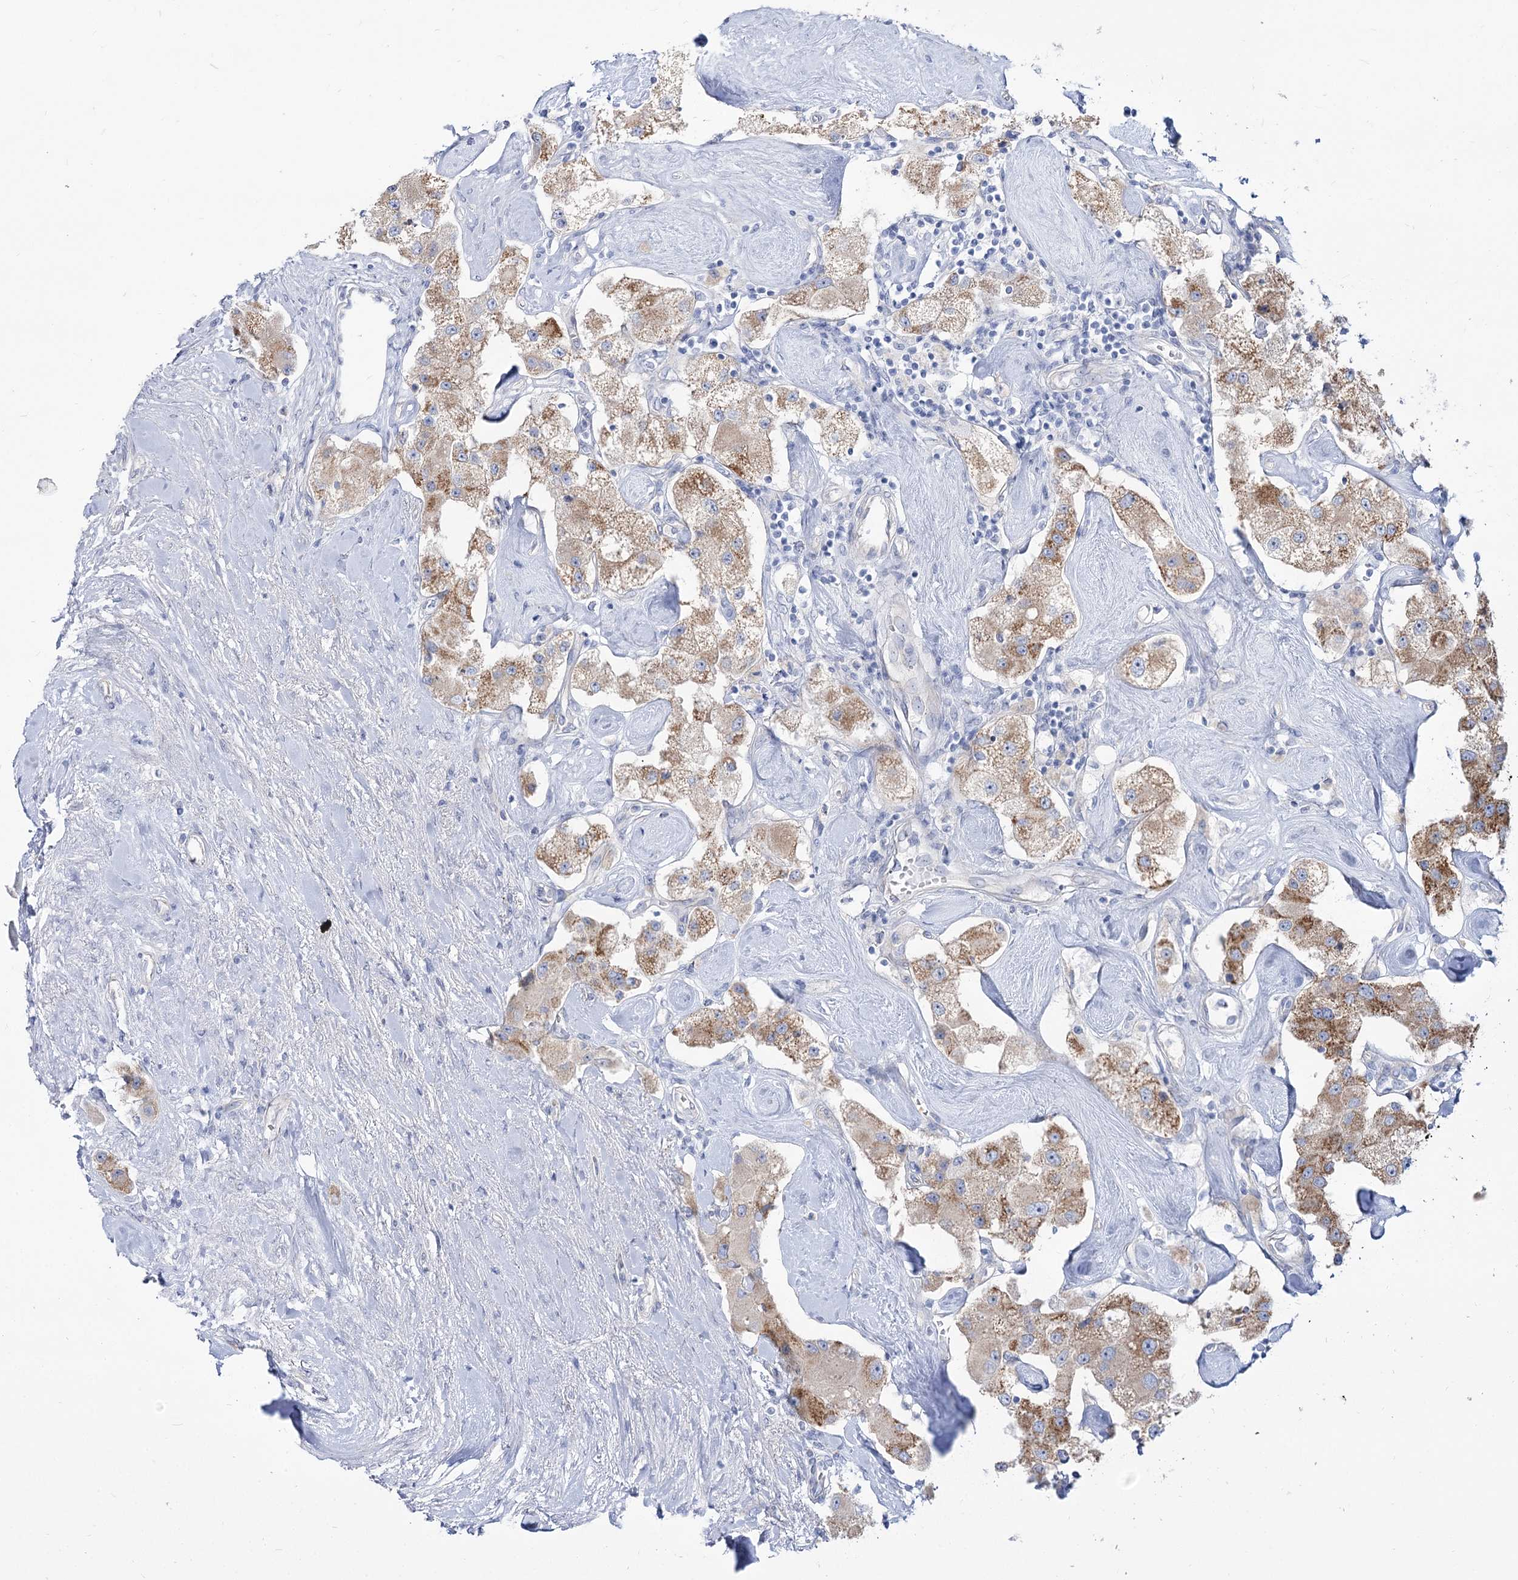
{"staining": {"intensity": "moderate", "quantity": "25%-75%", "location": "cytoplasmic/membranous"}, "tissue": "carcinoid", "cell_type": "Tumor cells", "image_type": "cancer", "snomed": [{"axis": "morphology", "description": "Carcinoid, malignant, NOS"}, {"axis": "topography", "description": "Pancreas"}], "caption": "Malignant carcinoid stained with a brown dye displays moderate cytoplasmic/membranous positive expression in about 25%-75% of tumor cells.", "gene": "SUOX", "patient": {"sex": "male", "age": 41}}